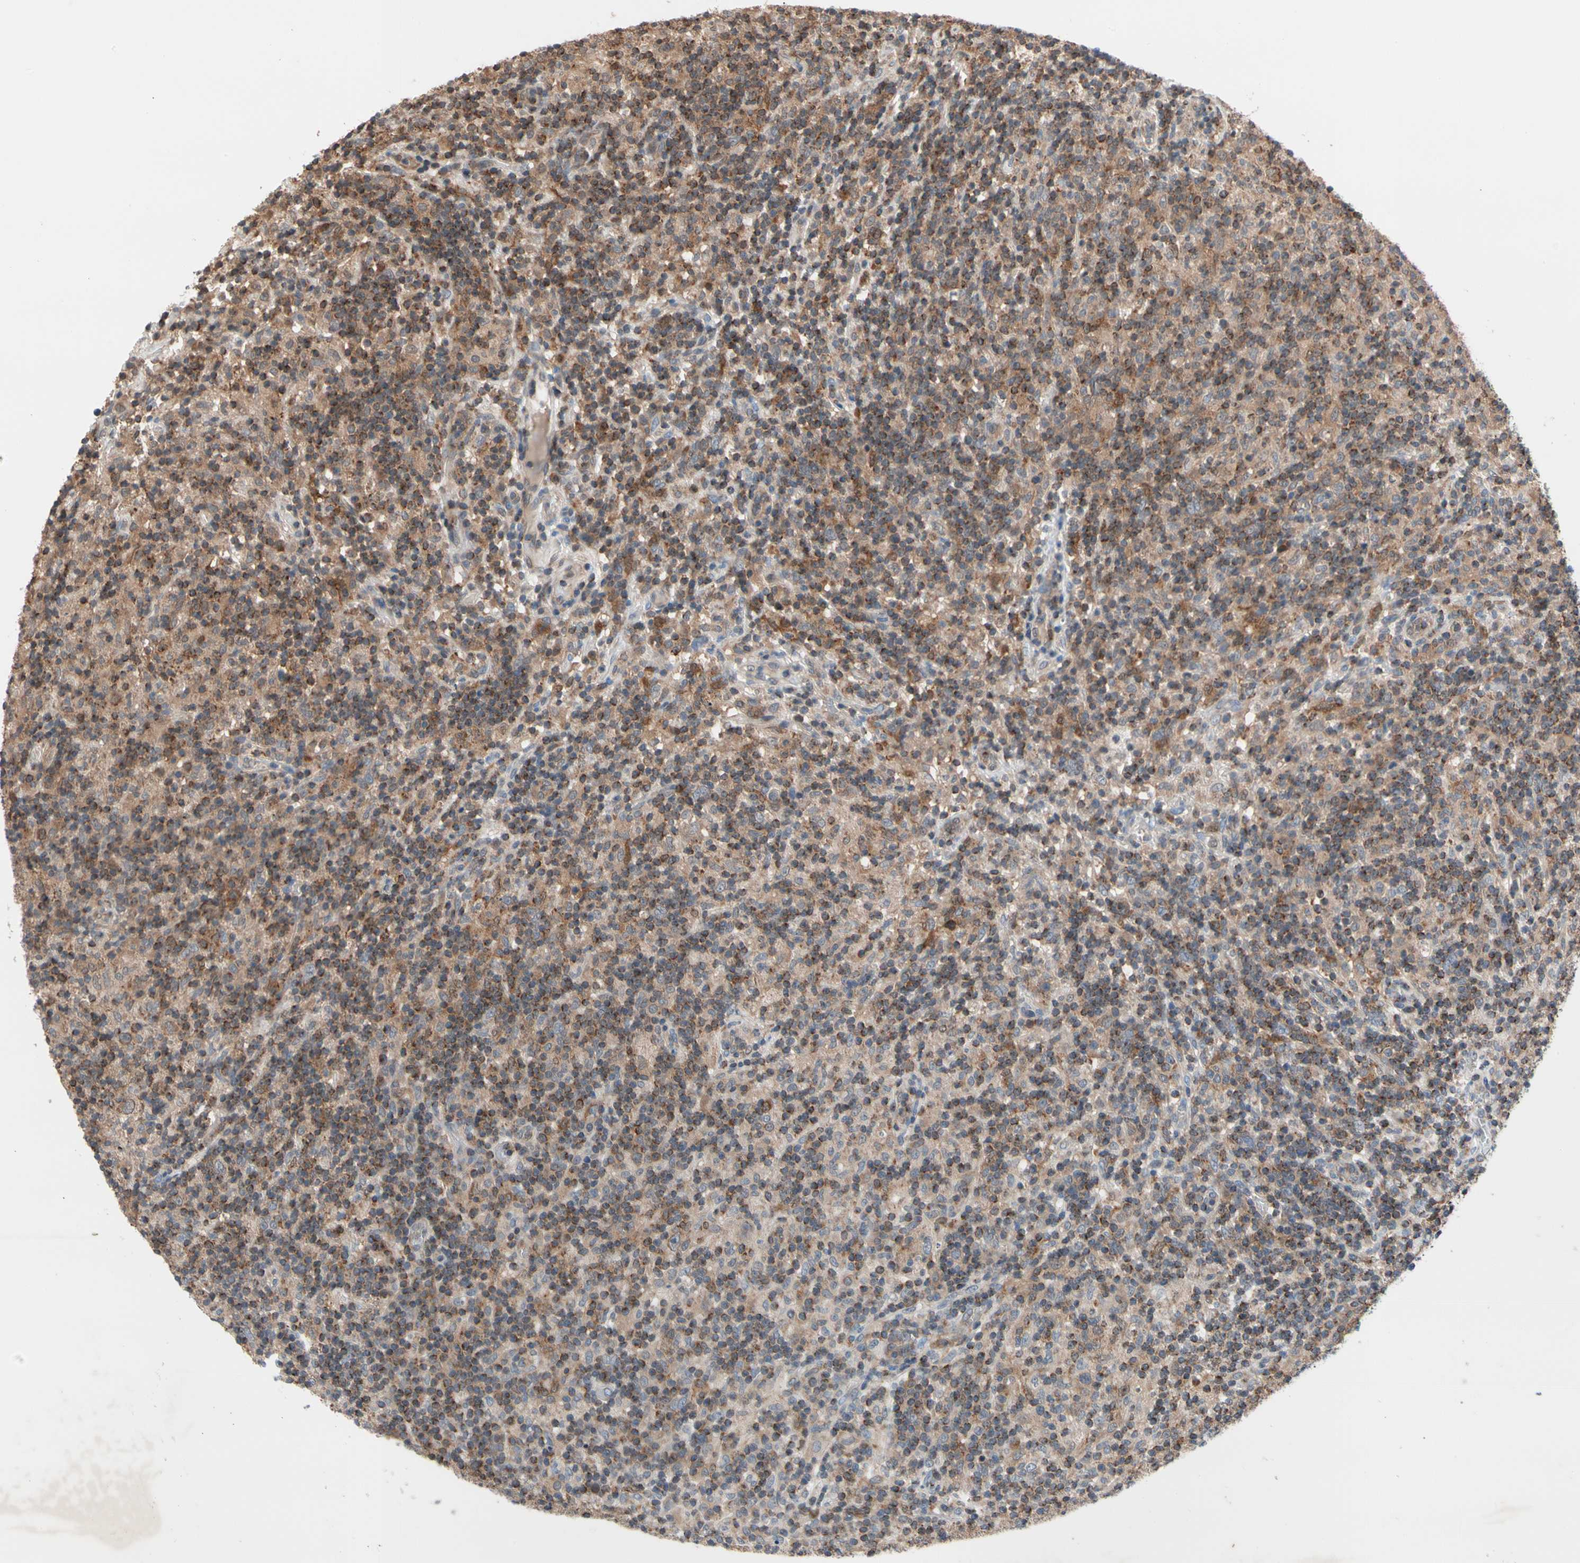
{"staining": {"intensity": "weak", "quantity": "25%-75%", "location": "cytoplasmic/membranous"}, "tissue": "lymphoma", "cell_type": "Tumor cells", "image_type": "cancer", "snomed": [{"axis": "morphology", "description": "Hodgkin's disease, NOS"}, {"axis": "topography", "description": "Lymph node"}], "caption": "This is an image of IHC staining of lymphoma, which shows weak positivity in the cytoplasmic/membranous of tumor cells.", "gene": "MTHFS", "patient": {"sex": "male", "age": 70}}